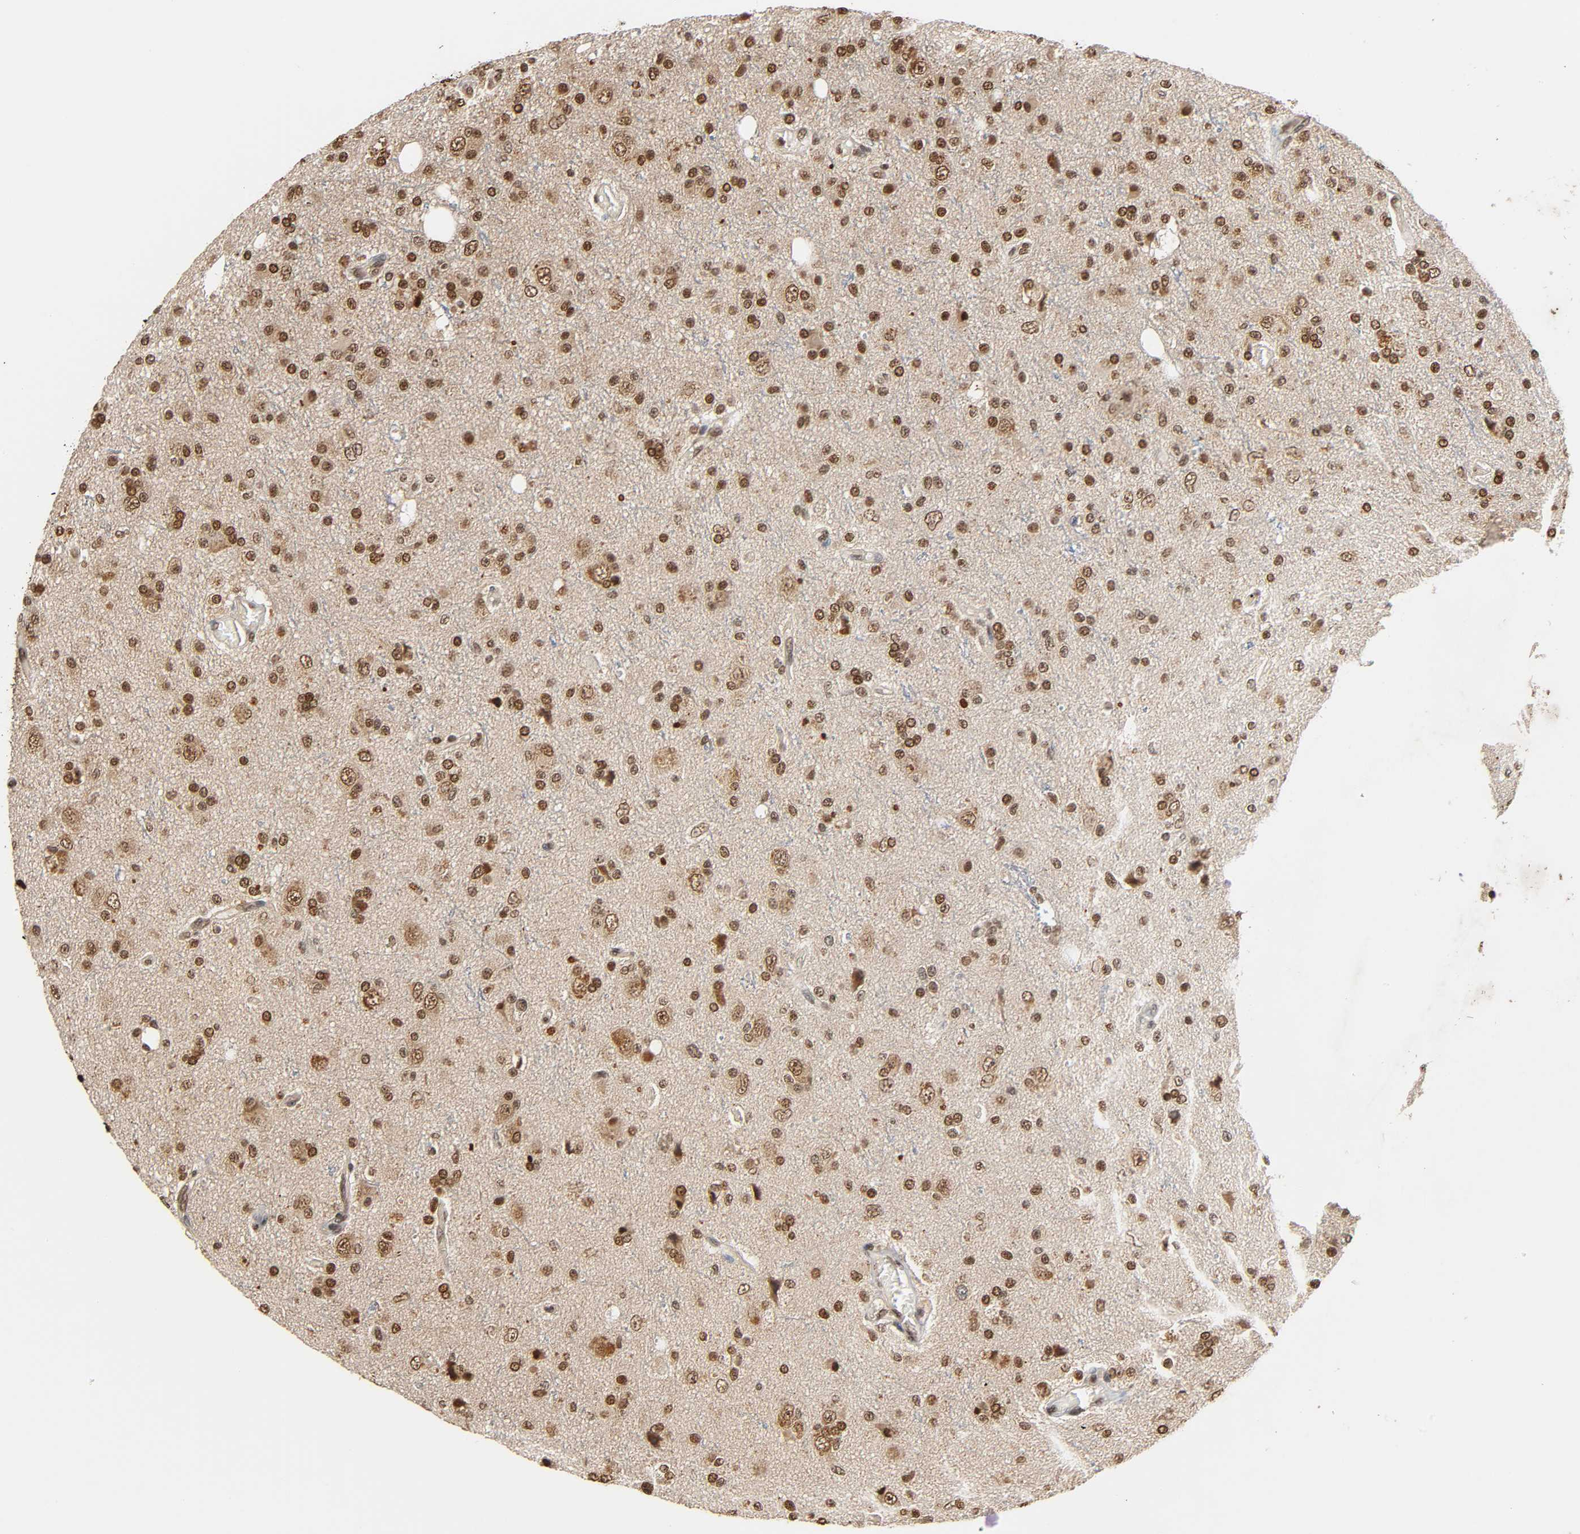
{"staining": {"intensity": "moderate", "quantity": ">75%", "location": "nuclear"}, "tissue": "glioma", "cell_type": "Tumor cells", "image_type": "cancer", "snomed": [{"axis": "morphology", "description": "Glioma, malignant, High grade"}, {"axis": "topography", "description": "Brain"}], "caption": "DAB immunohistochemical staining of glioma shows moderate nuclear protein positivity in about >75% of tumor cells. (Brightfield microscopy of DAB IHC at high magnification).", "gene": "UBC", "patient": {"sex": "male", "age": 47}}